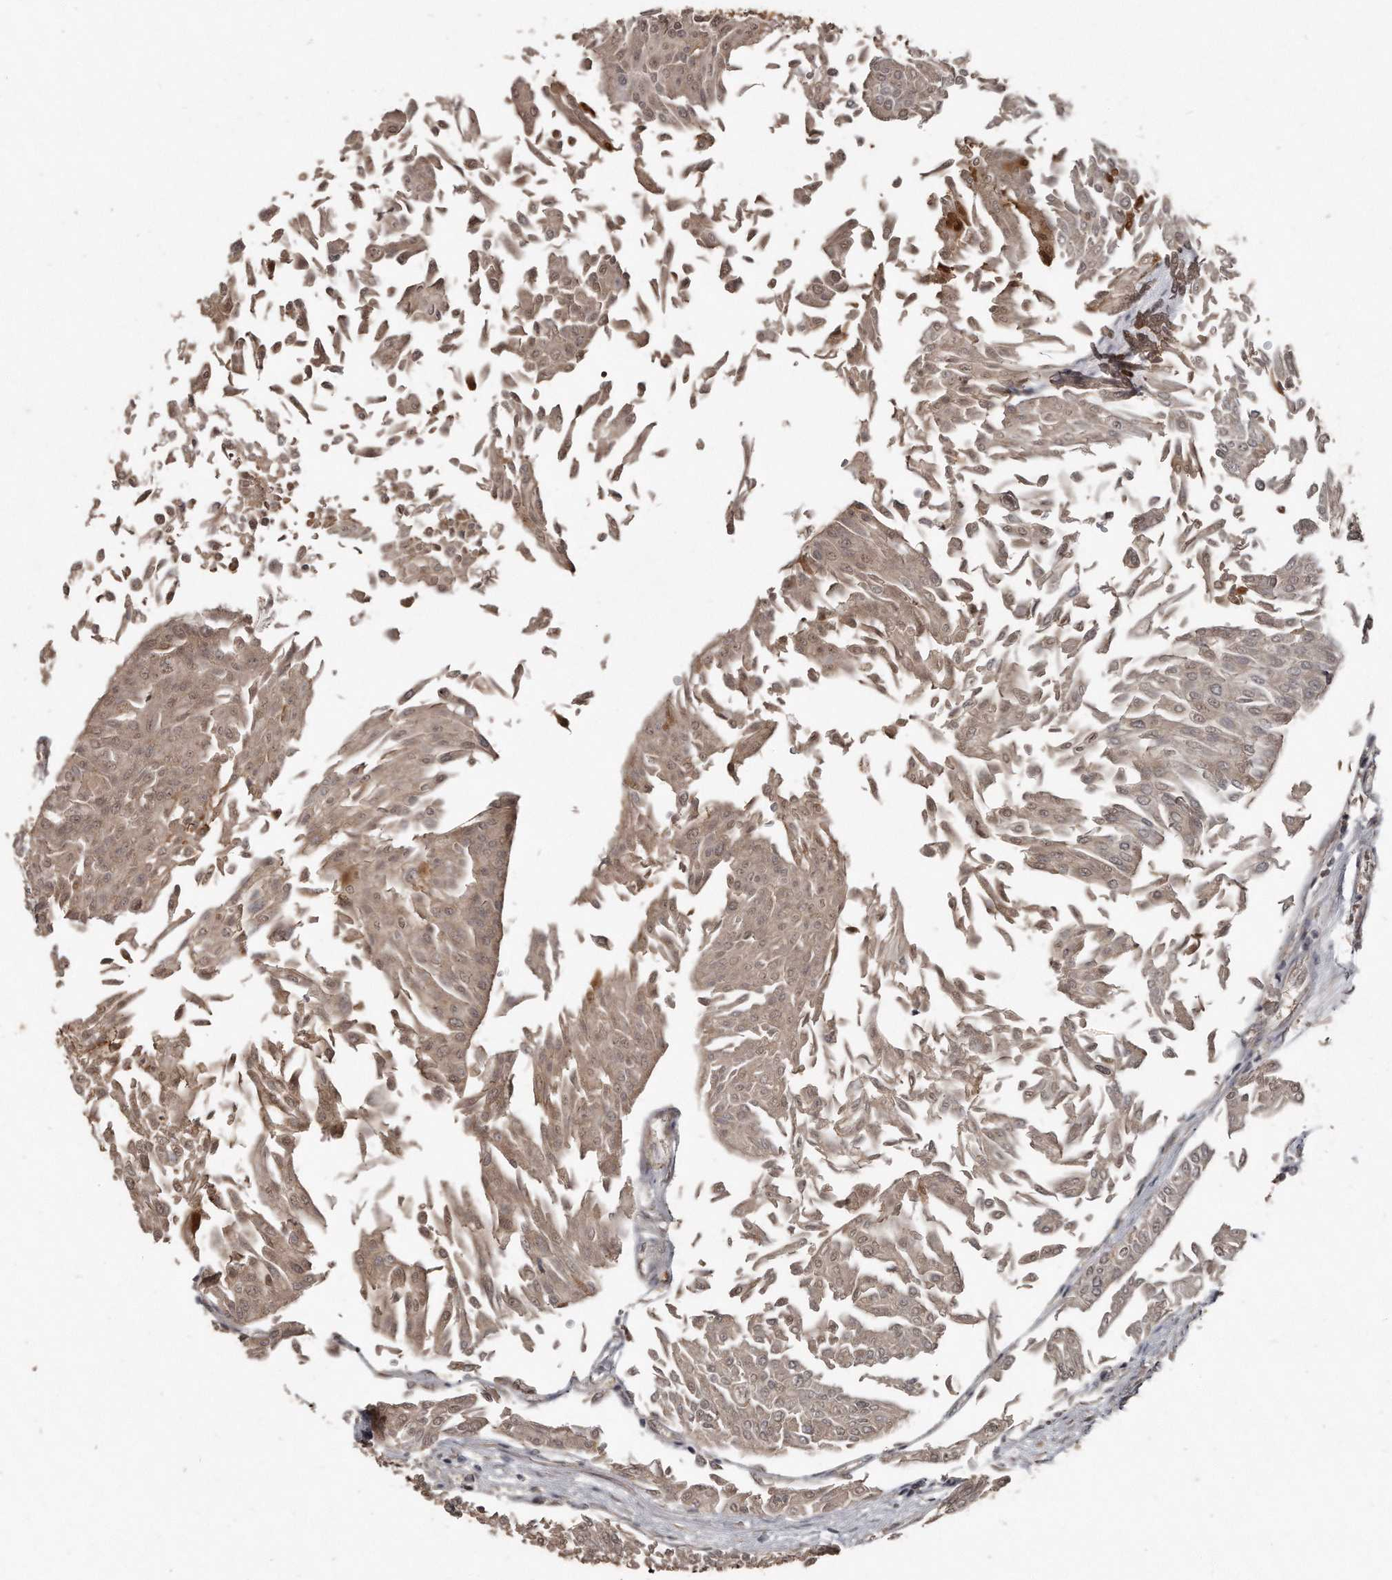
{"staining": {"intensity": "weak", "quantity": "<25%", "location": "cytoplasmic/membranous,nuclear"}, "tissue": "urothelial cancer", "cell_type": "Tumor cells", "image_type": "cancer", "snomed": [{"axis": "morphology", "description": "Urothelial carcinoma, Low grade"}, {"axis": "topography", "description": "Urinary bladder"}], "caption": "Human urothelial cancer stained for a protein using IHC displays no staining in tumor cells.", "gene": "GCH1", "patient": {"sex": "male", "age": 67}}